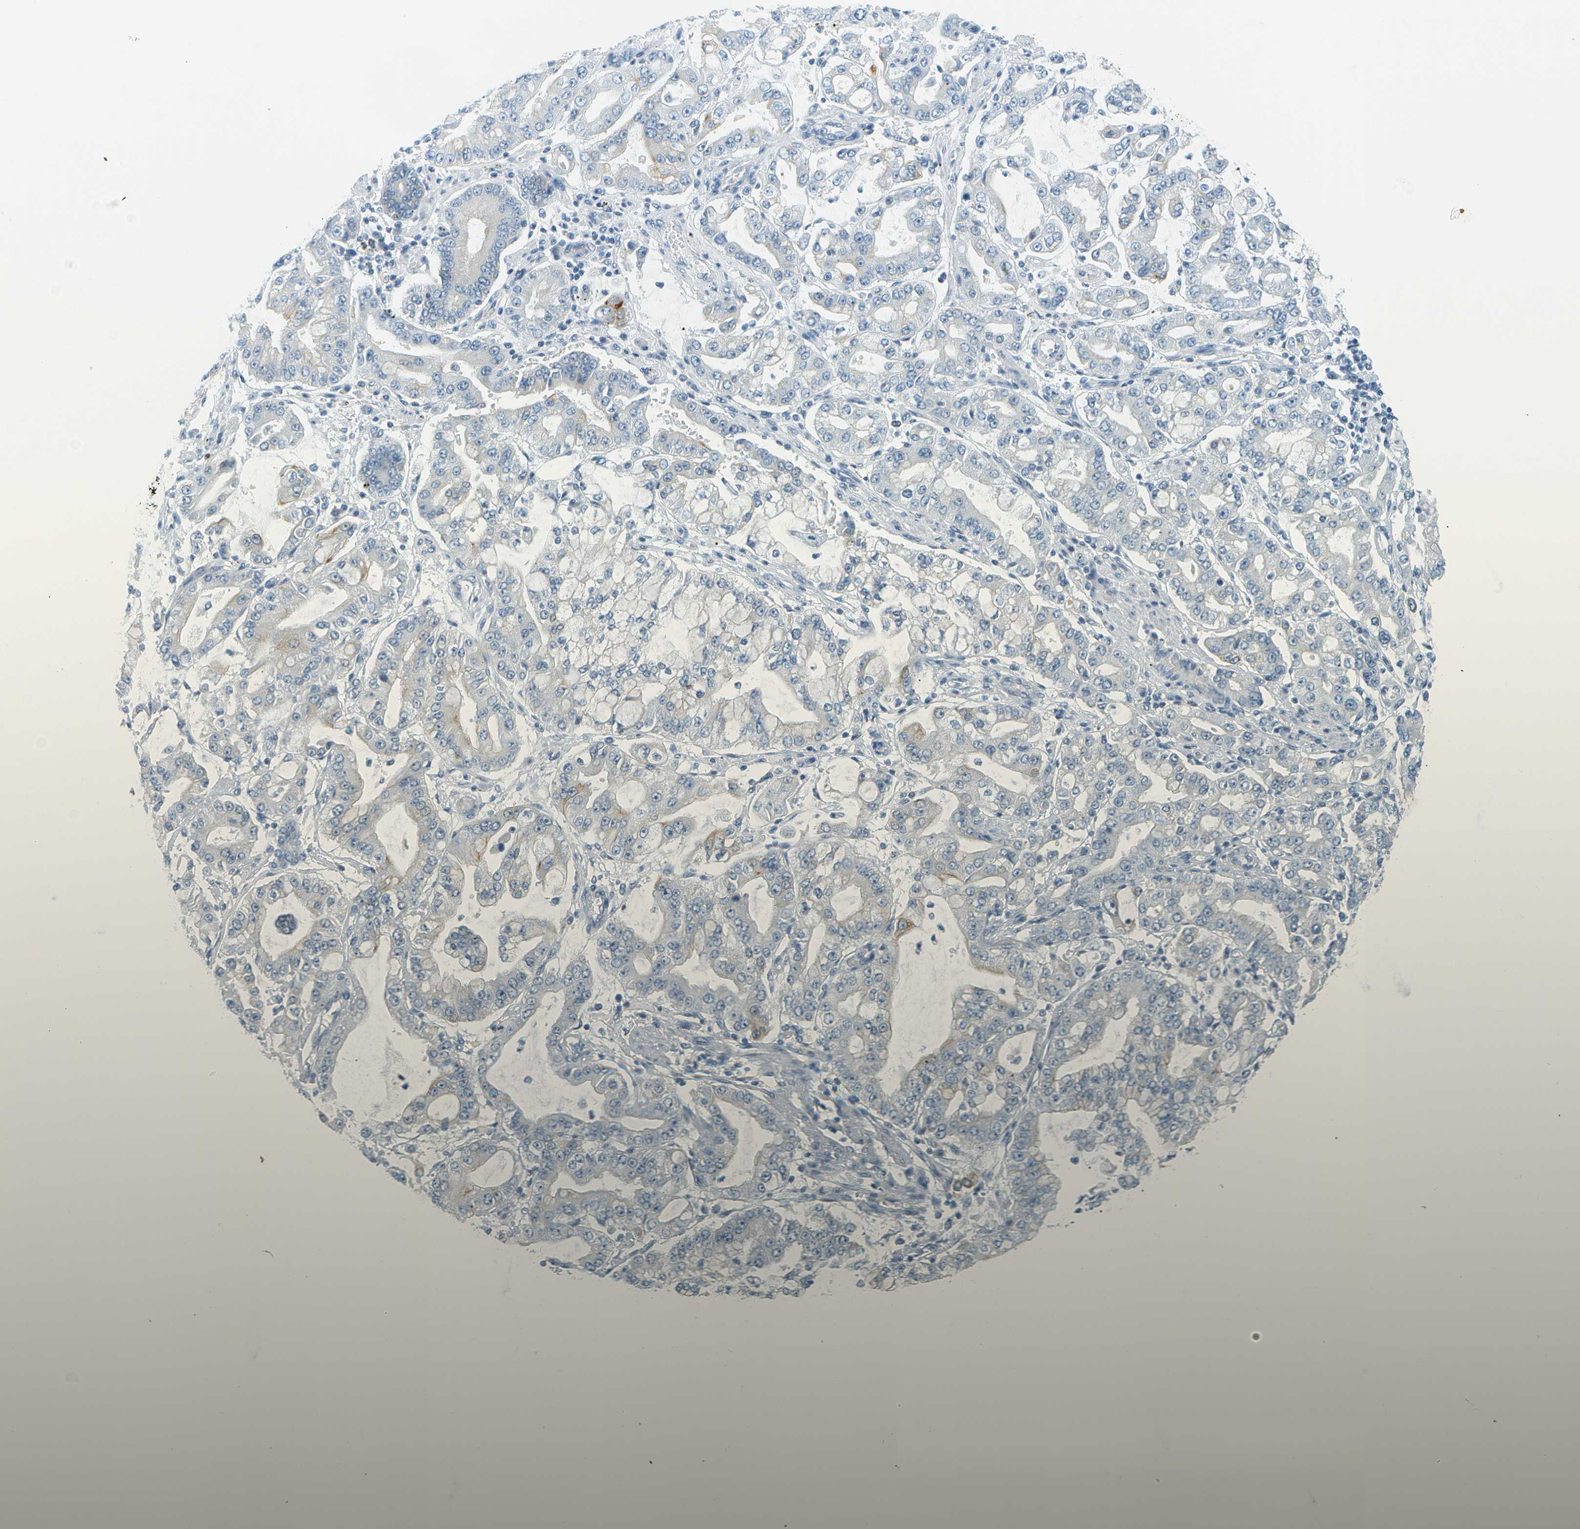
{"staining": {"intensity": "moderate", "quantity": "<25%", "location": "cytoplasmic/membranous"}, "tissue": "stomach cancer", "cell_type": "Tumor cells", "image_type": "cancer", "snomed": [{"axis": "morphology", "description": "Adenocarcinoma, NOS"}, {"axis": "topography", "description": "Stomach"}], "caption": "Immunohistochemistry (IHC) (DAB (3,3'-diaminobenzidine)) staining of human stomach cancer displays moderate cytoplasmic/membranous protein staining in about <25% of tumor cells.", "gene": "SMYD5", "patient": {"sex": "male", "age": 76}}